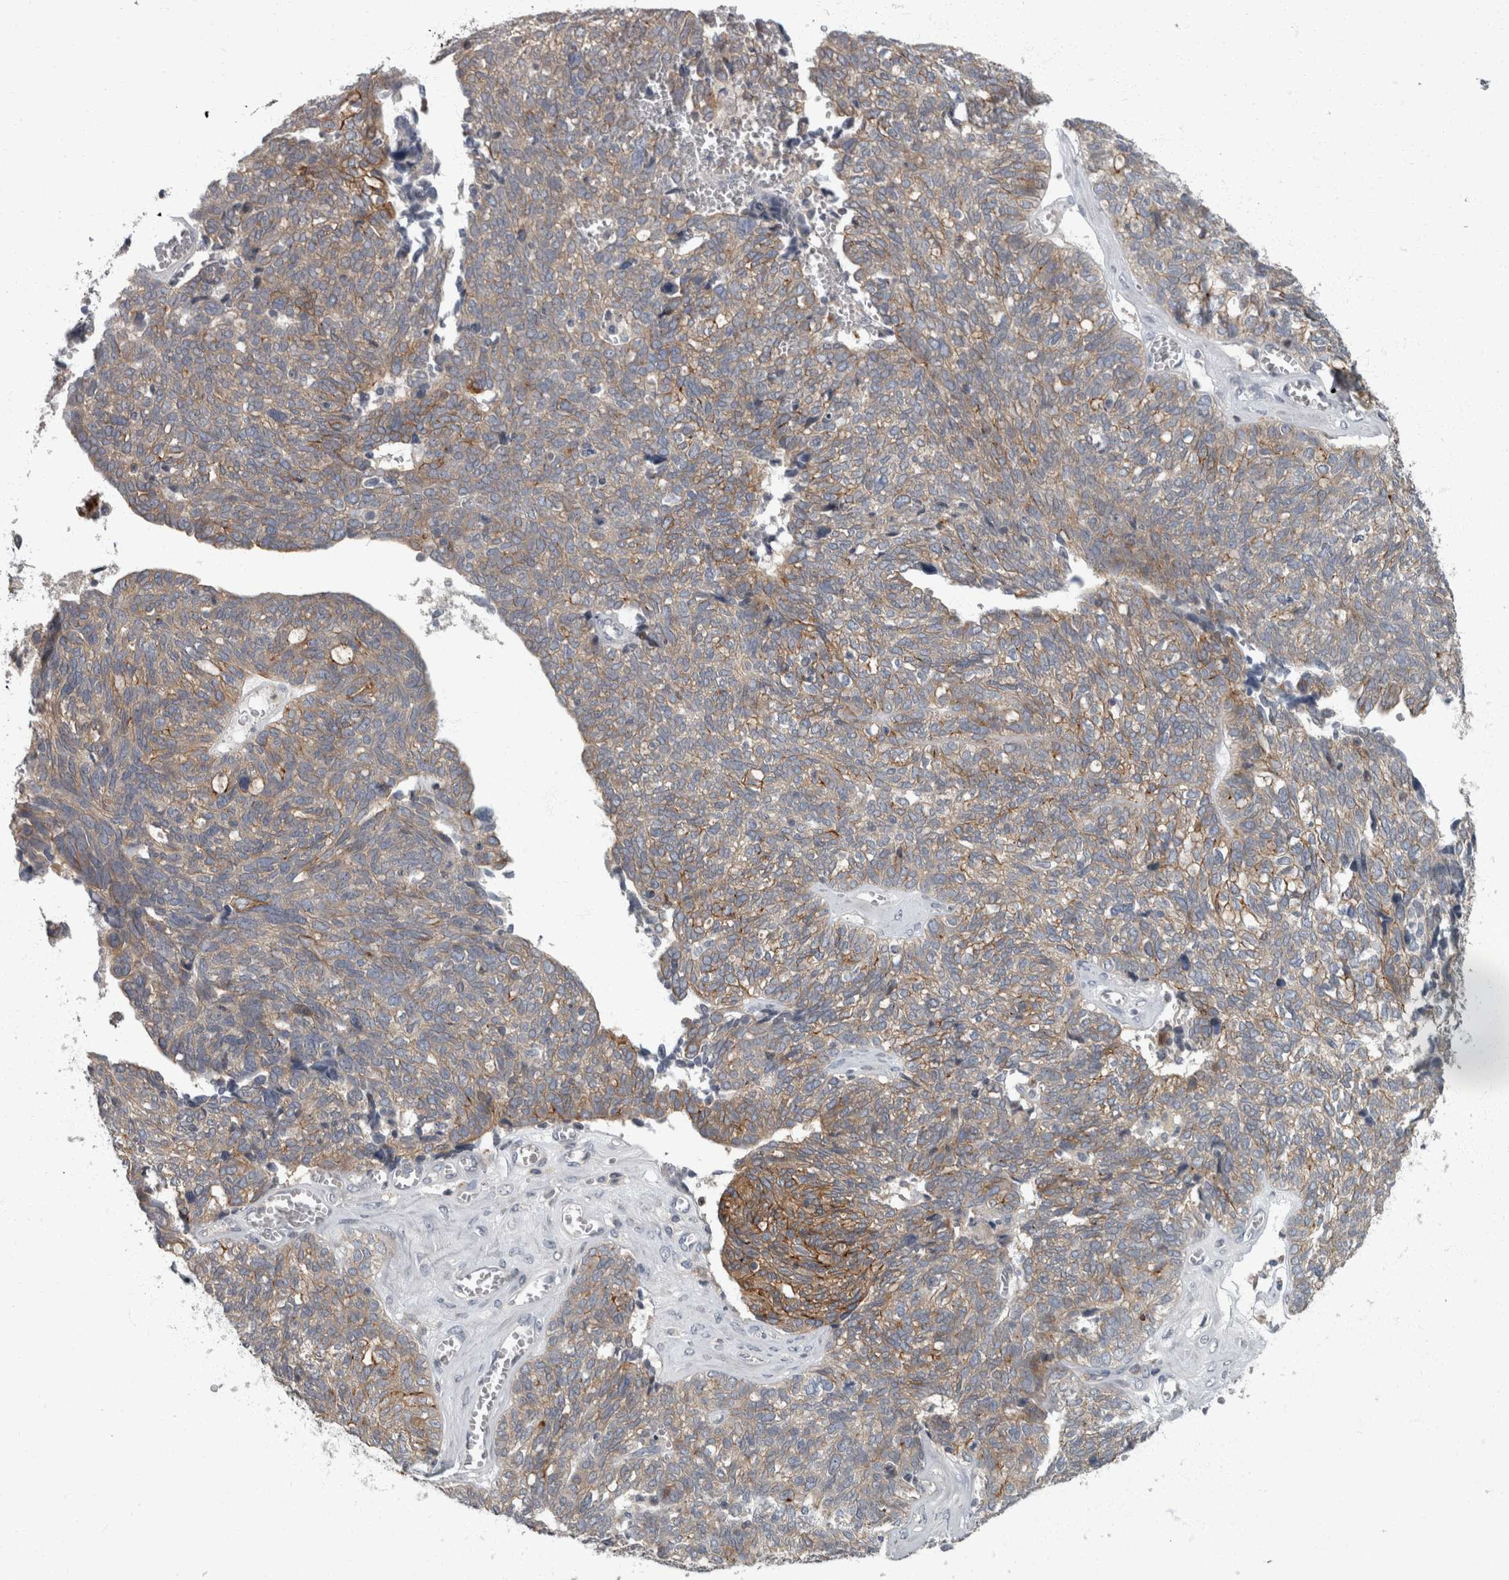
{"staining": {"intensity": "moderate", "quantity": "<25%", "location": "cytoplasmic/membranous"}, "tissue": "ovarian cancer", "cell_type": "Tumor cells", "image_type": "cancer", "snomed": [{"axis": "morphology", "description": "Cystadenocarcinoma, serous, NOS"}, {"axis": "topography", "description": "Ovary"}], "caption": "Protein staining exhibits moderate cytoplasmic/membranous expression in about <25% of tumor cells in ovarian cancer. (Stains: DAB (3,3'-diaminobenzidine) in brown, nuclei in blue, Microscopy: brightfield microscopy at high magnification).", "gene": "CDC42BPG", "patient": {"sex": "female", "age": 79}}